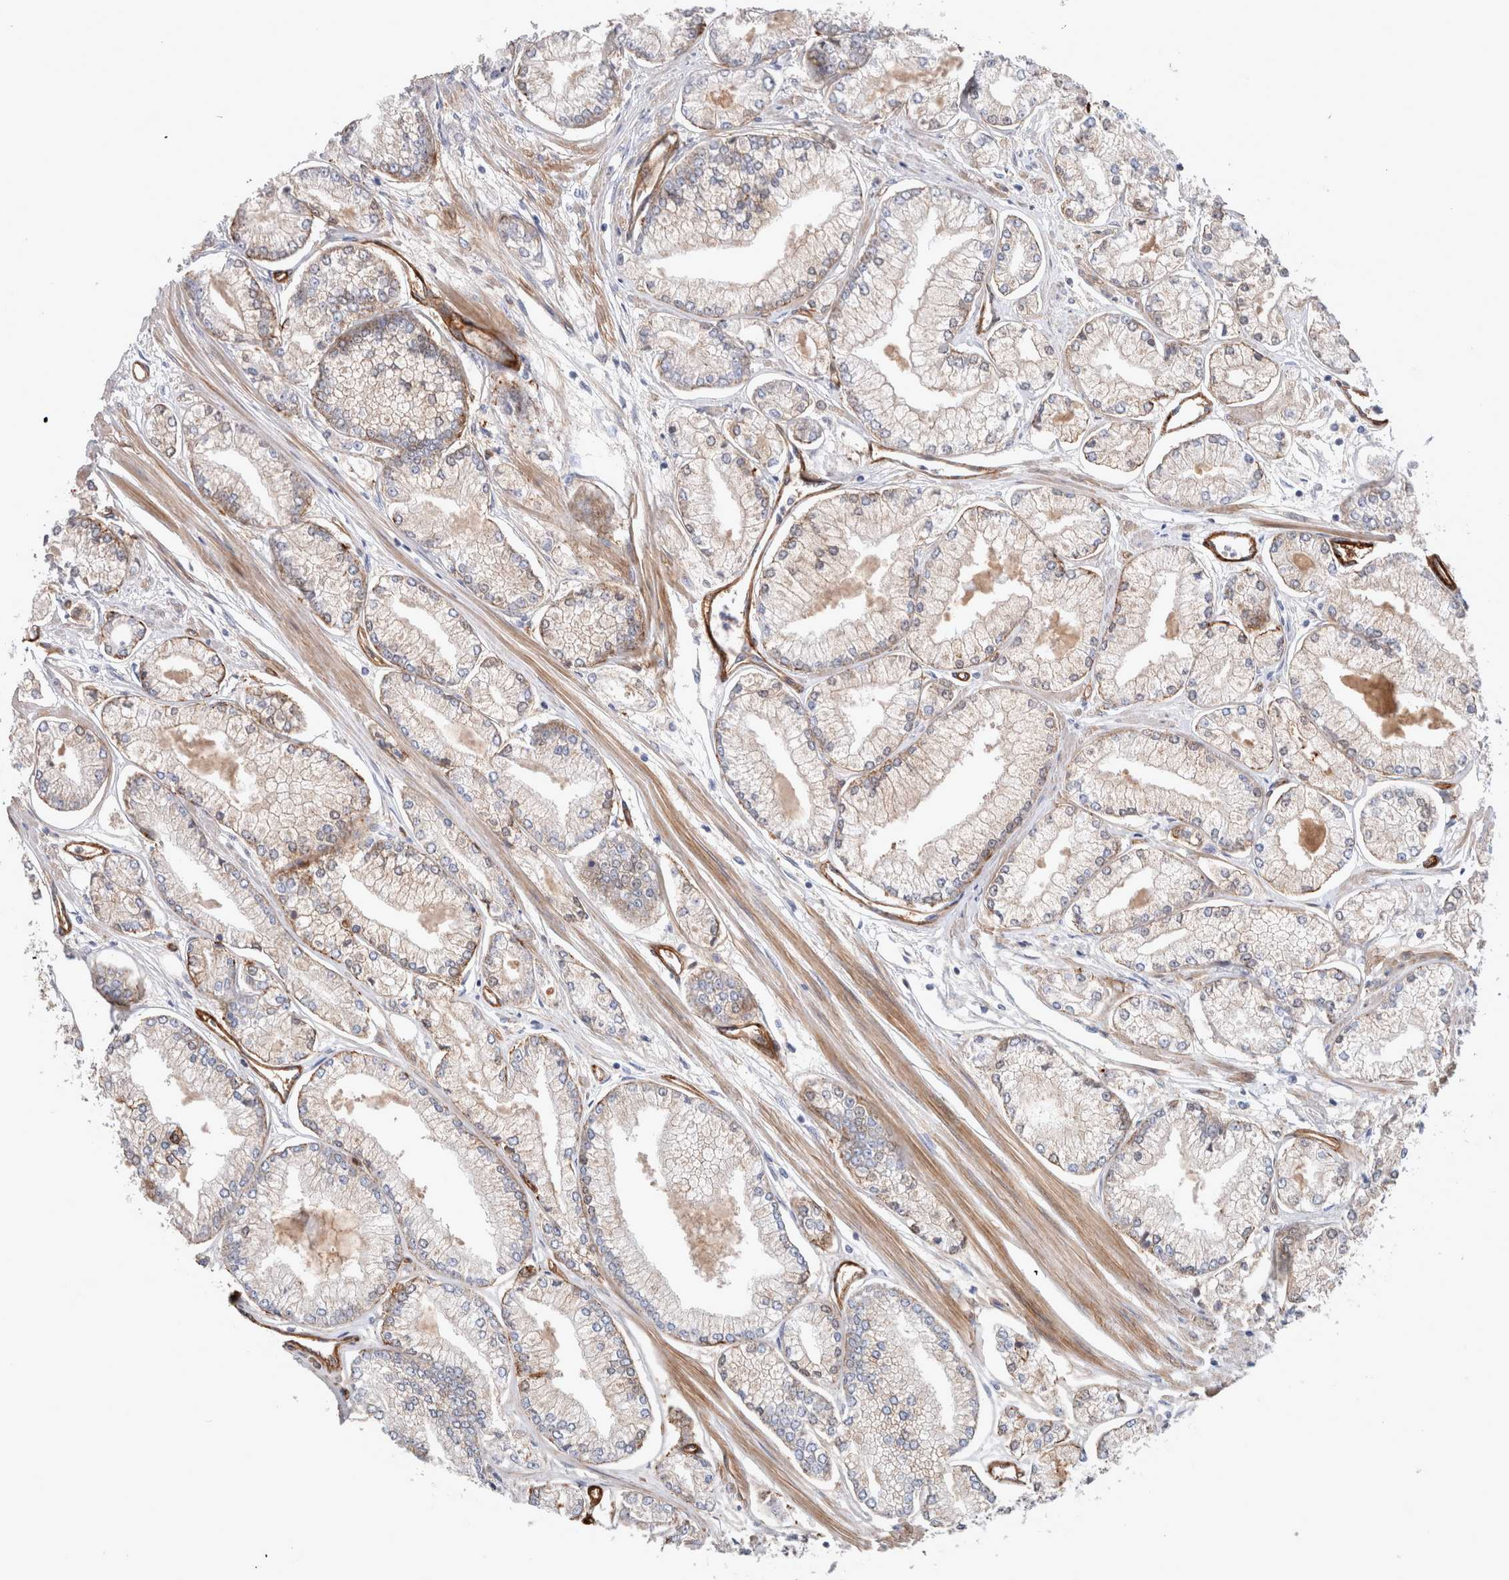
{"staining": {"intensity": "moderate", "quantity": "<25%", "location": "cytoplasmic/membranous"}, "tissue": "prostate cancer", "cell_type": "Tumor cells", "image_type": "cancer", "snomed": [{"axis": "morphology", "description": "Adenocarcinoma, Low grade"}, {"axis": "topography", "description": "Prostate"}], "caption": "The photomicrograph exhibits immunohistochemical staining of prostate cancer. There is moderate cytoplasmic/membranous staining is appreciated in approximately <25% of tumor cells.", "gene": "BCAM", "patient": {"sex": "male", "age": 52}}